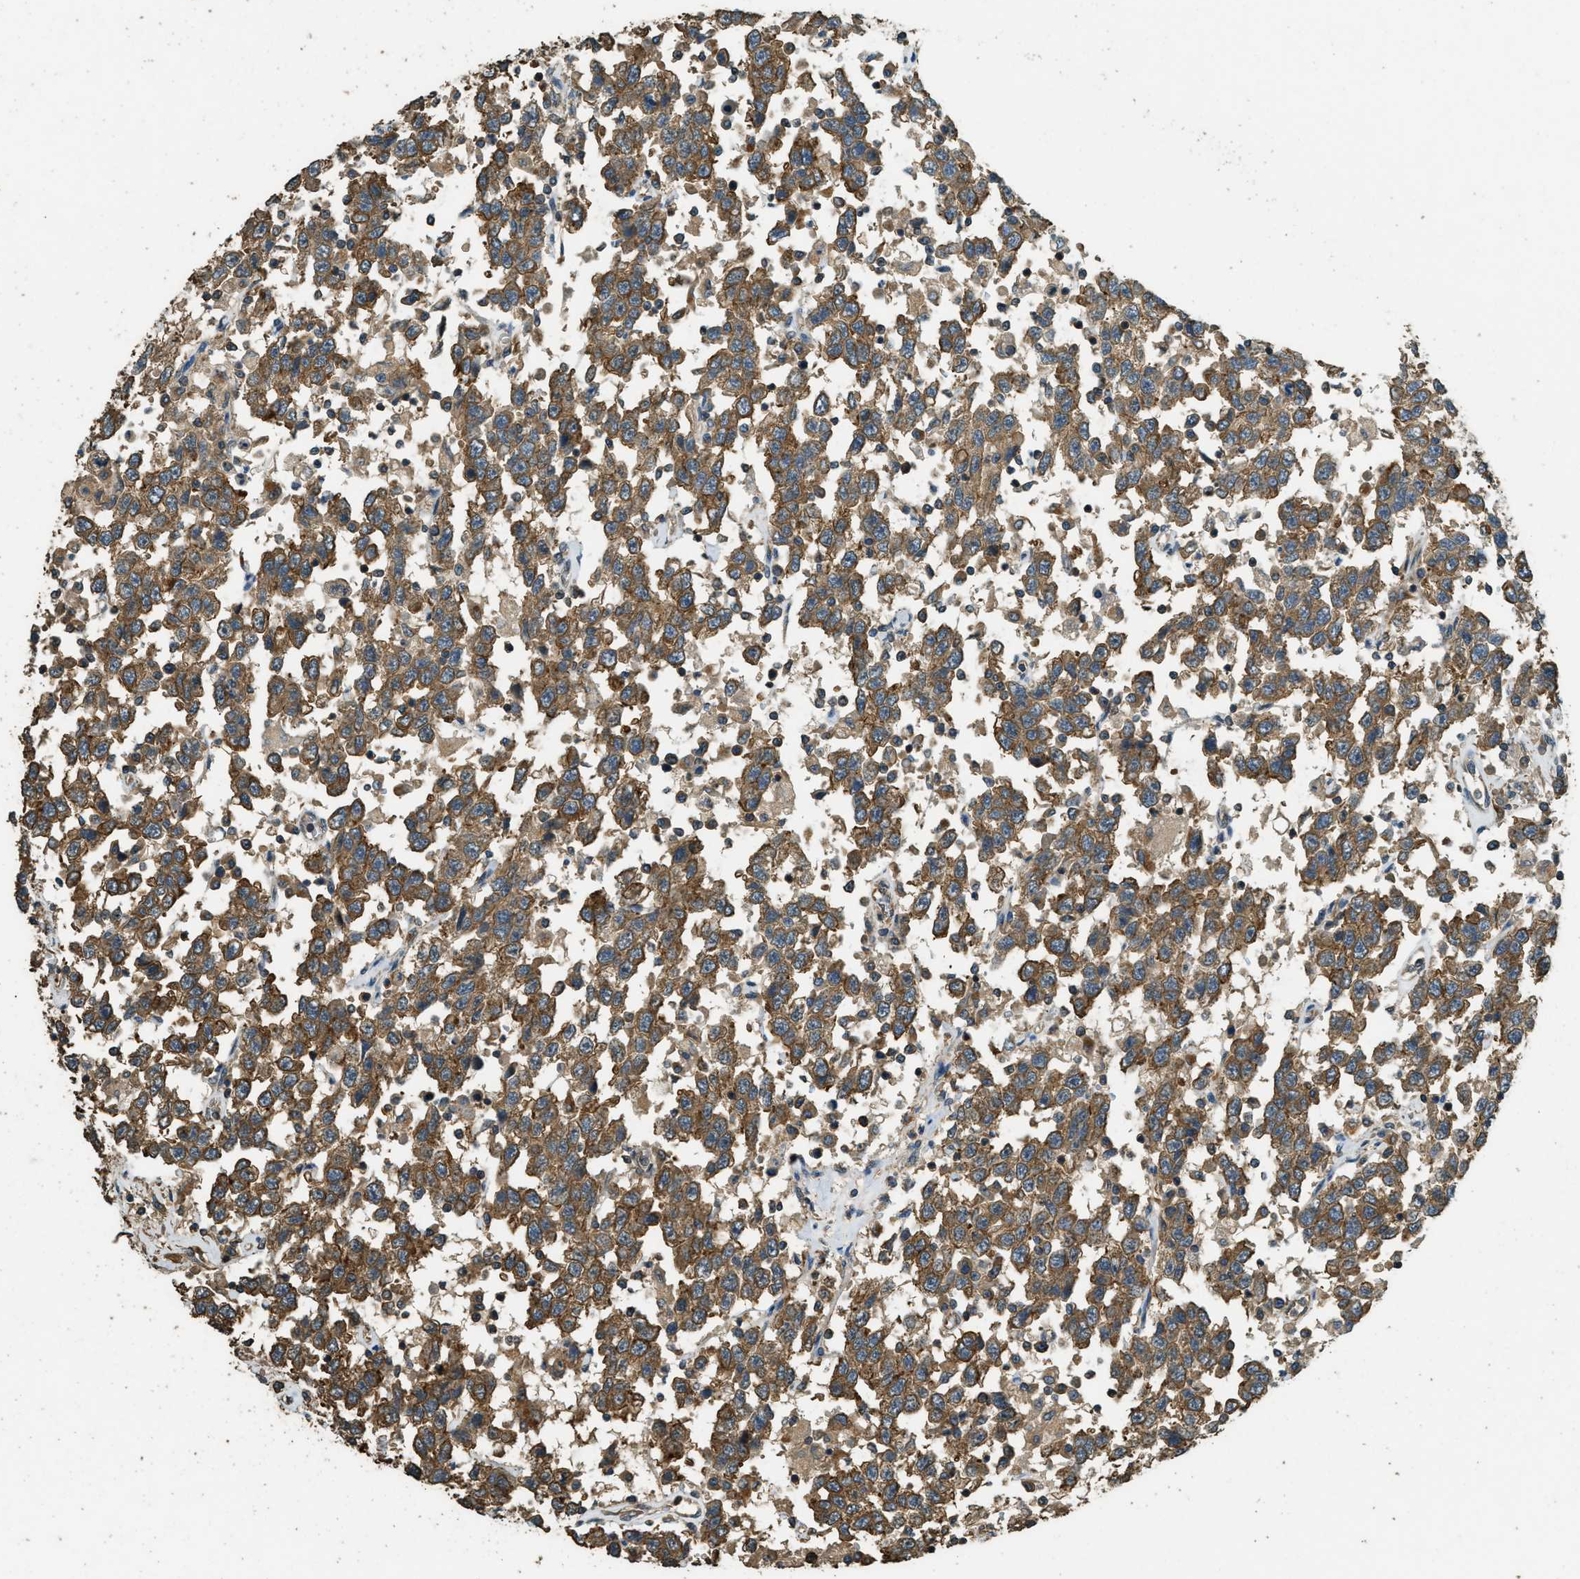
{"staining": {"intensity": "moderate", "quantity": ">75%", "location": "cytoplasmic/membranous"}, "tissue": "testis cancer", "cell_type": "Tumor cells", "image_type": "cancer", "snomed": [{"axis": "morphology", "description": "Seminoma, NOS"}, {"axis": "topography", "description": "Testis"}], "caption": "A brown stain shows moderate cytoplasmic/membranous positivity of a protein in seminoma (testis) tumor cells.", "gene": "MARS1", "patient": {"sex": "male", "age": 41}}